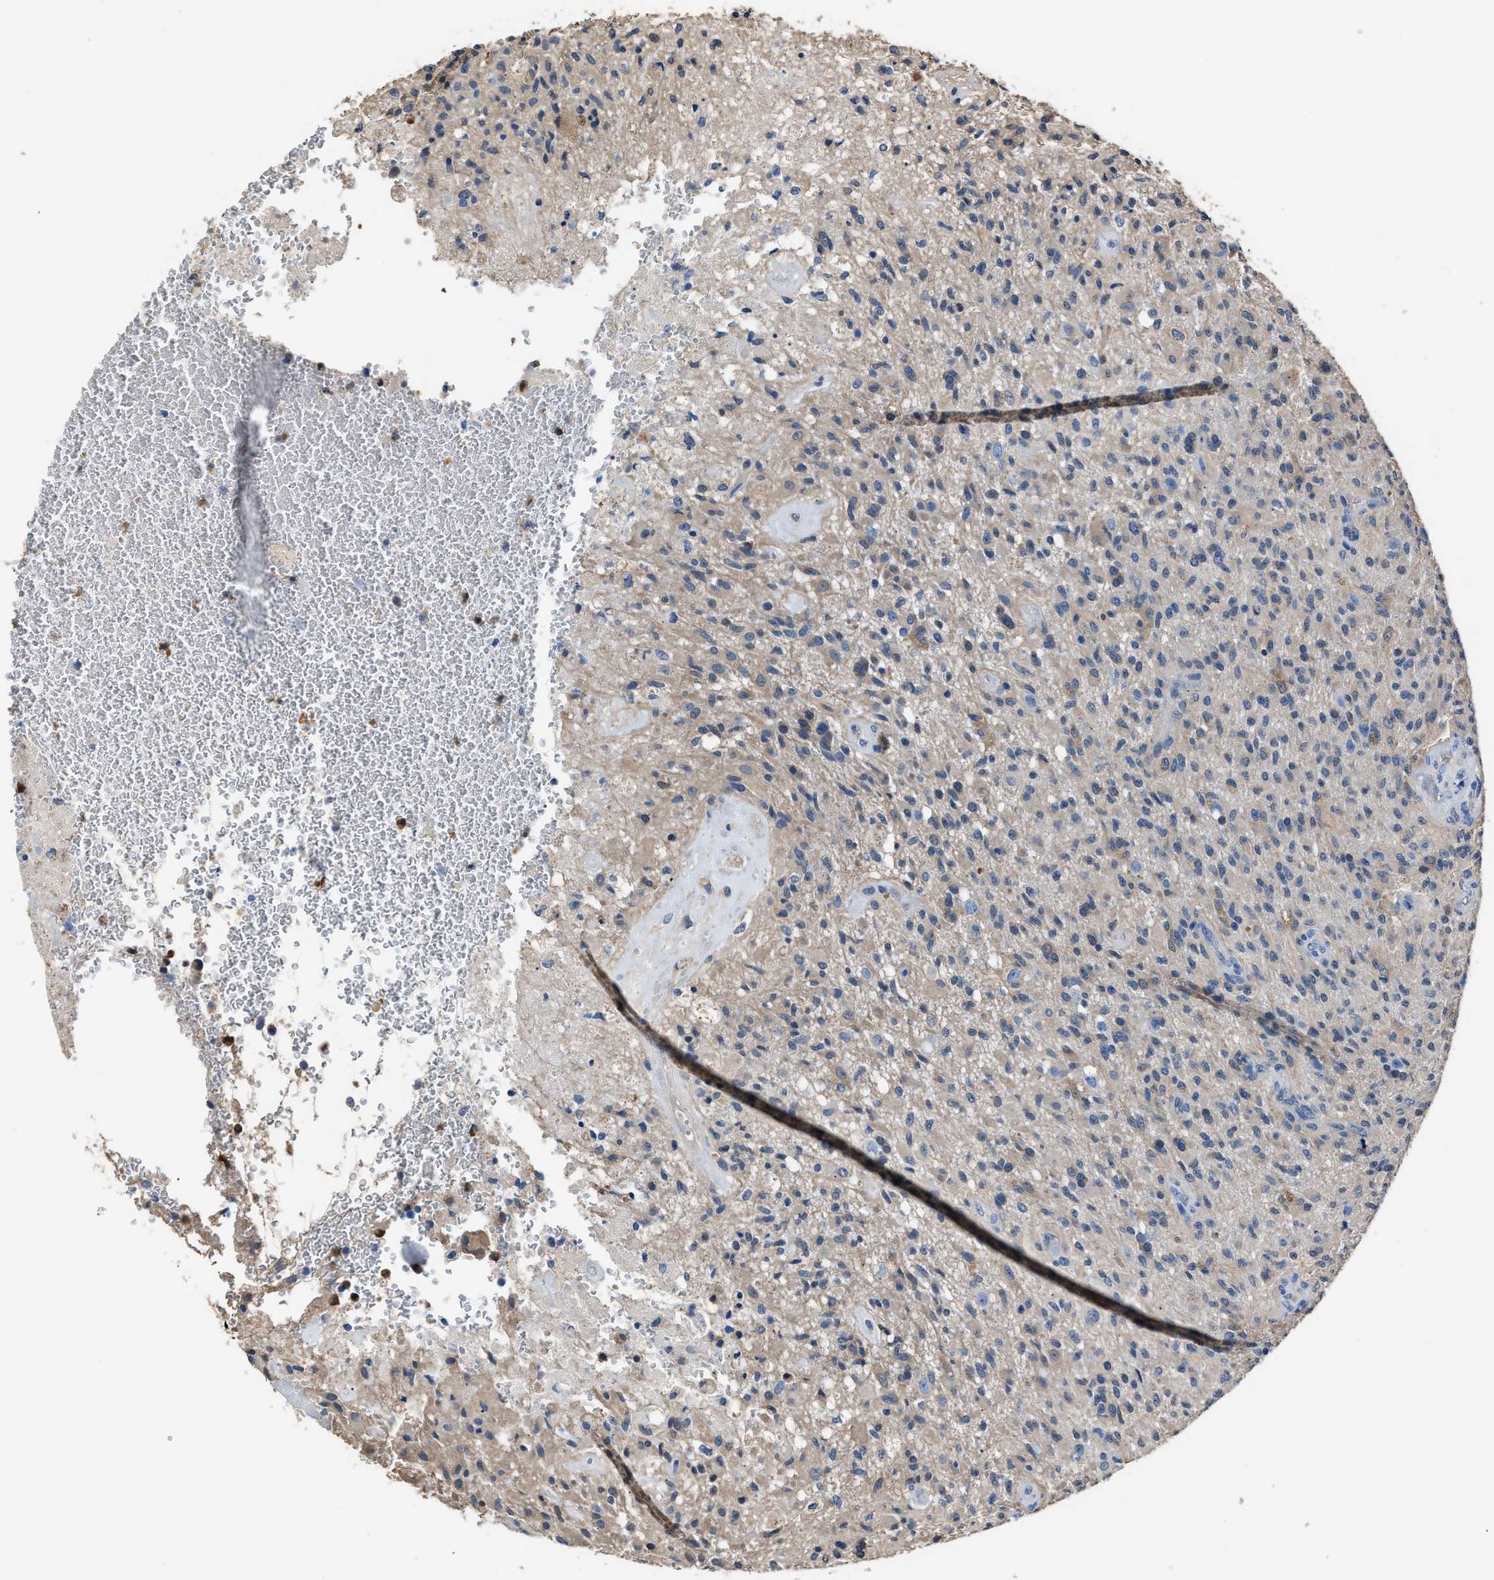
{"staining": {"intensity": "weak", "quantity": "<25%", "location": "cytoplasmic/membranous"}, "tissue": "glioma", "cell_type": "Tumor cells", "image_type": "cancer", "snomed": [{"axis": "morphology", "description": "Glioma, malignant, High grade"}, {"axis": "topography", "description": "Brain"}], "caption": "Image shows no protein positivity in tumor cells of high-grade glioma (malignant) tissue. The staining is performed using DAB (3,3'-diaminobenzidine) brown chromogen with nuclei counter-stained in using hematoxylin.", "gene": "GSTP1", "patient": {"sex": "male", "age": 71}}